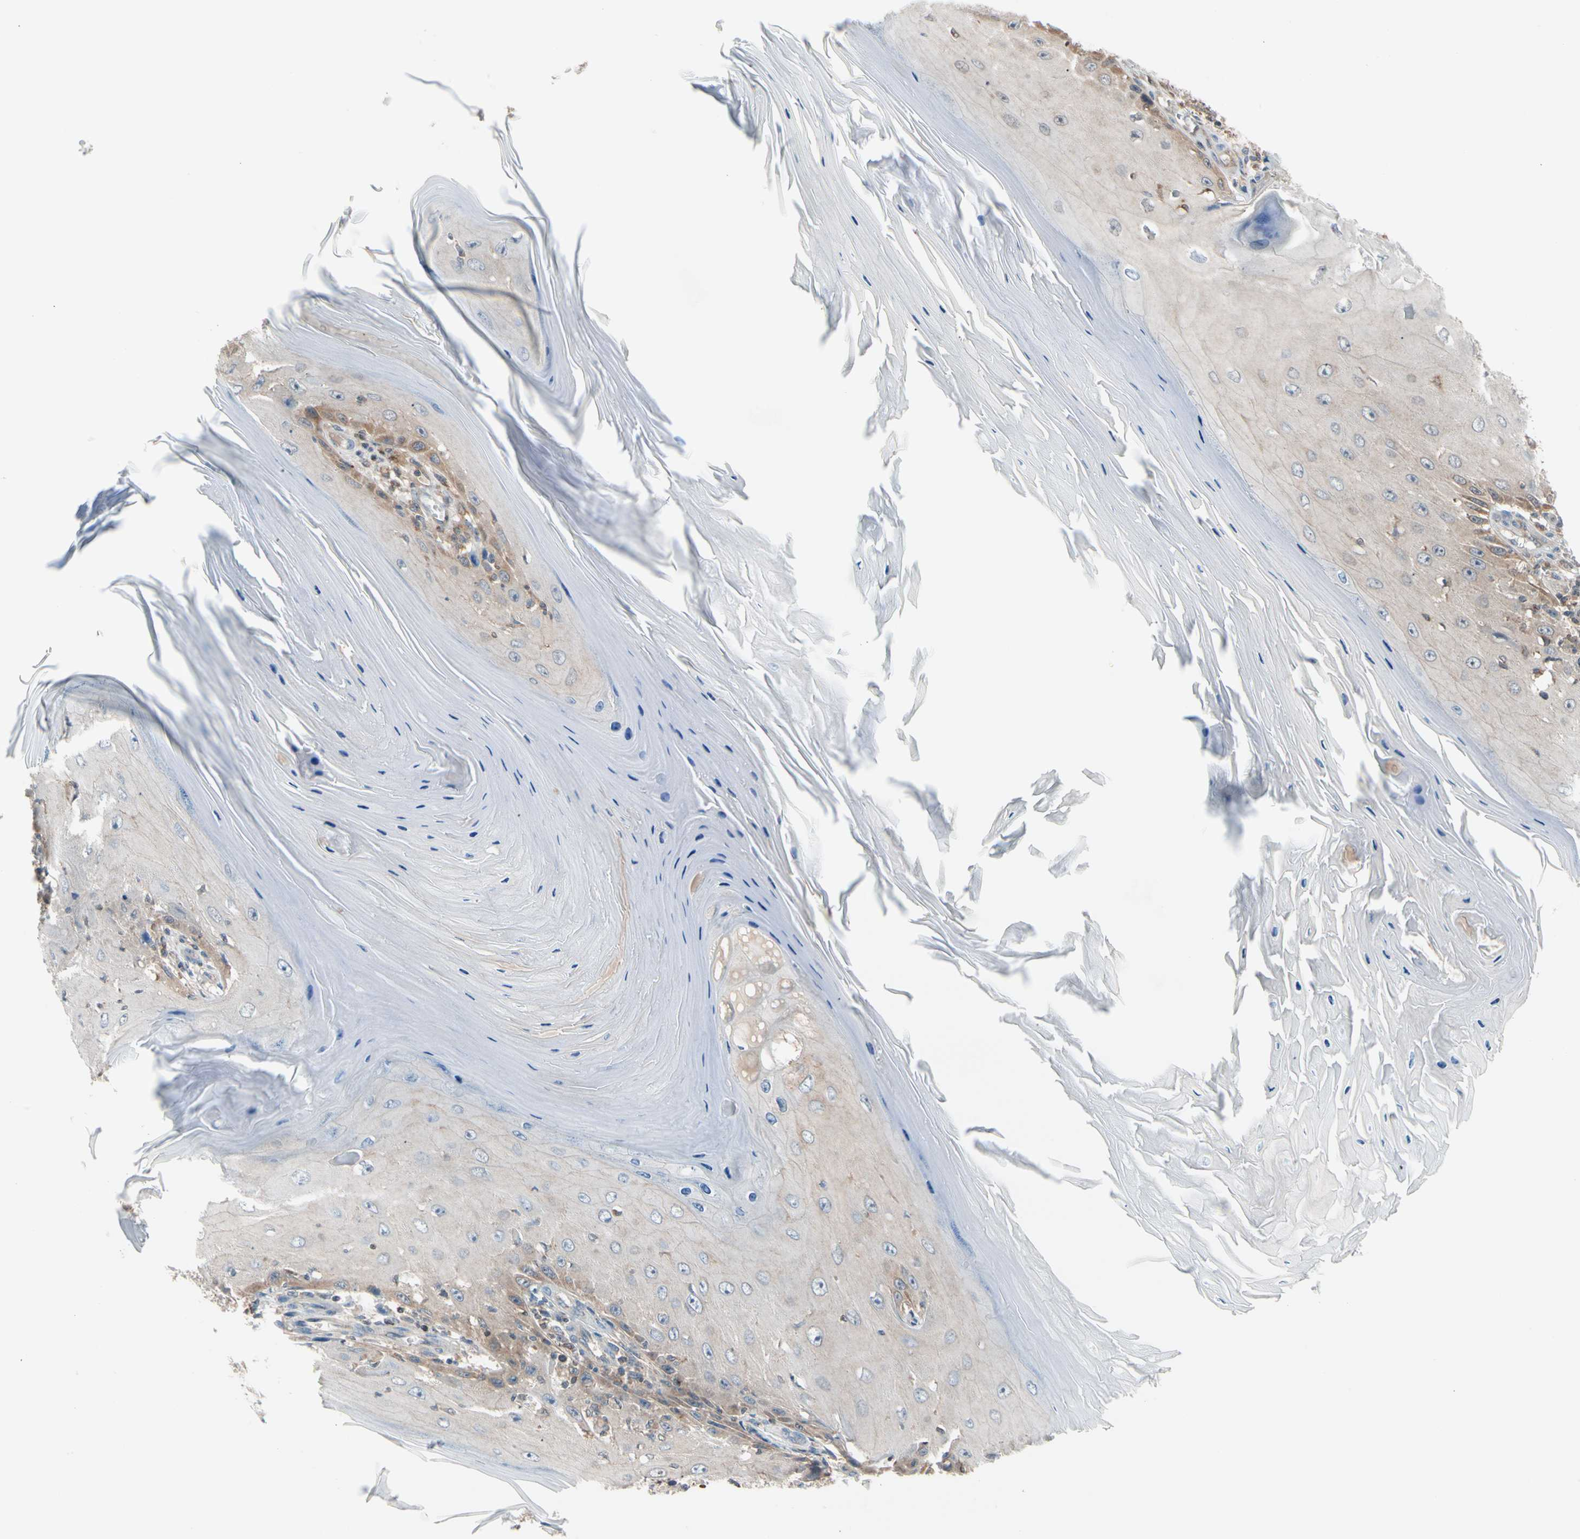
{"staining": {"intensity": "weak", "quantity": "25%-75%", "location": "cytoplasmic/membranous"}, "tissue": "skin cancer", "cell_type": "Tumor cells", "image_type": "cancer", "snomed": [{"axis": "morphology", "description": "Squamous cell carcinoma, NOS"}, {"axis": "topography", "description": "Skin"}], "caption": "Brown immunohistochemical staining in skin cancer exhibits weak cytoplasmic/membranous expression in approximately 25%-75% of tumor cells.", "gene": "MTHFS", "patient": {"sex": "female", "age": 73}}